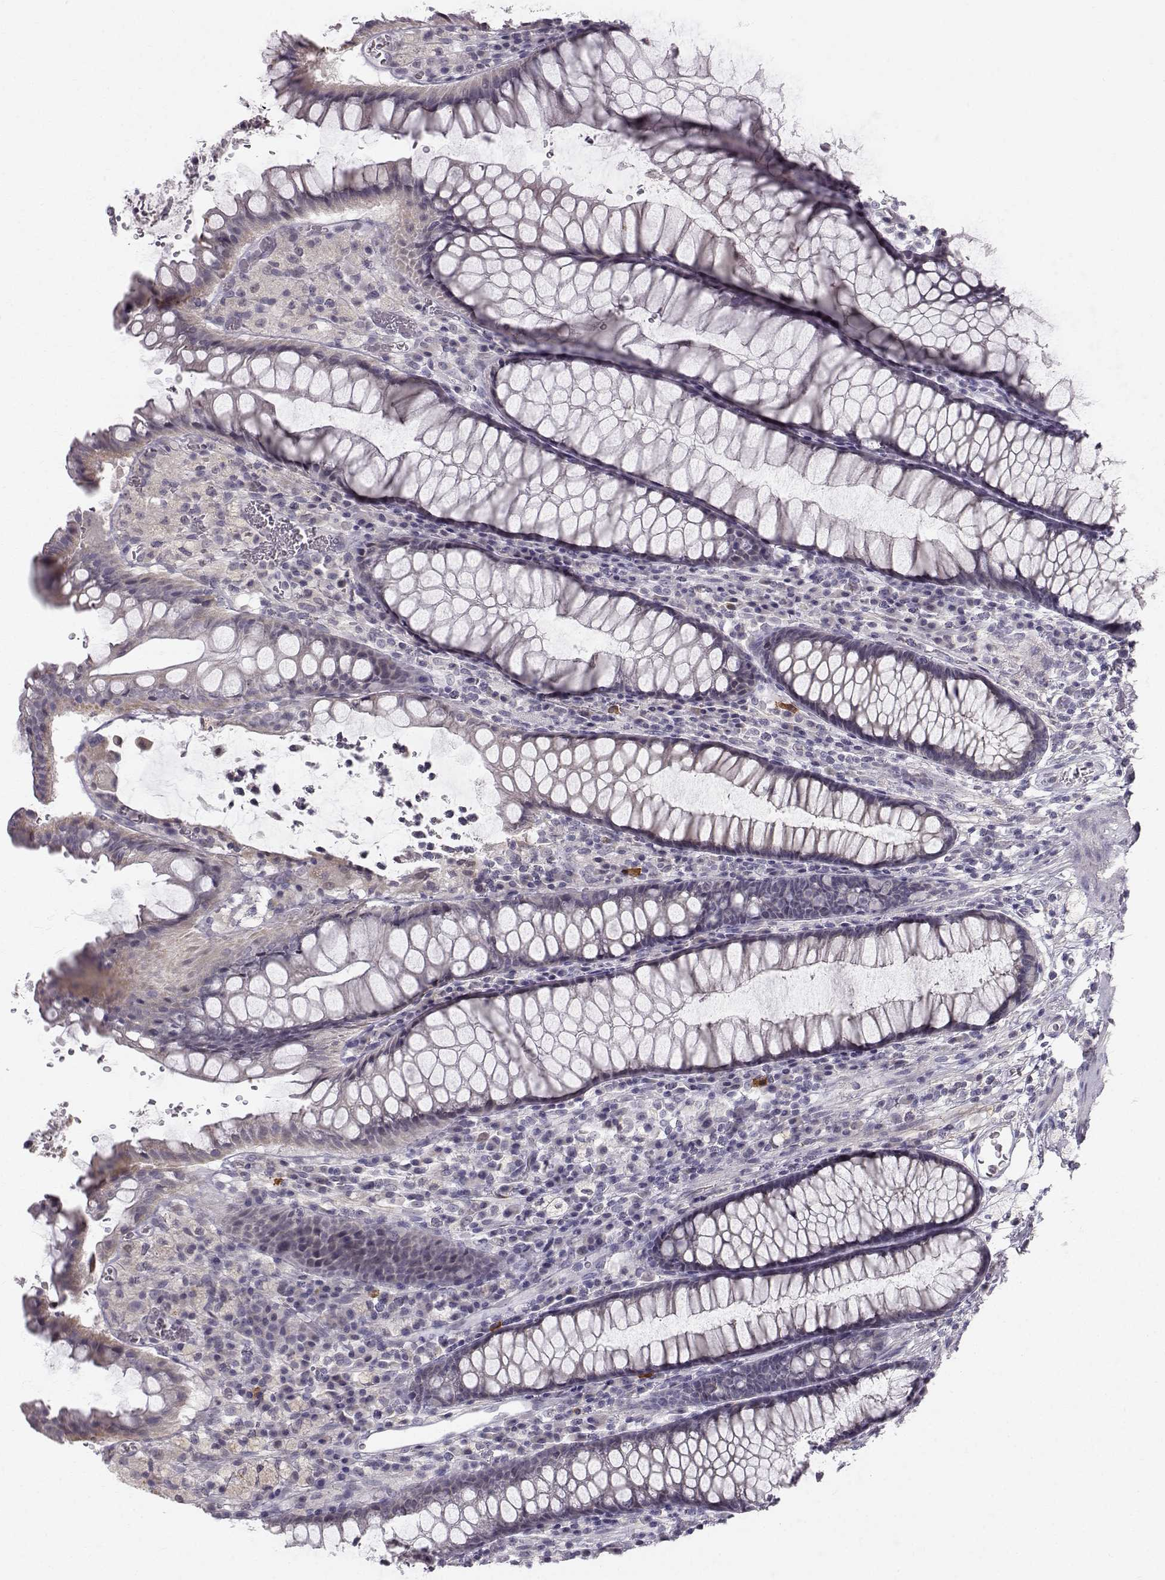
{"staining": {"intensity": "negative", "quantity": "none", "location": "none"}, "tissue": "rectum", "cell_type": "Glandular cells", "image_type": "normal", "snomed": [{"axis": "morphology", "description": "Normal tissue, NOS"}, {"axis": "topography", "description": "Rectum"}], "caption": "This is an immunohistochemistry (IHC) image of normal human rectum. There is no staining in glandular cells.", "gene": "ZNF185", "patient": {"sex": "female", "age": 68}}